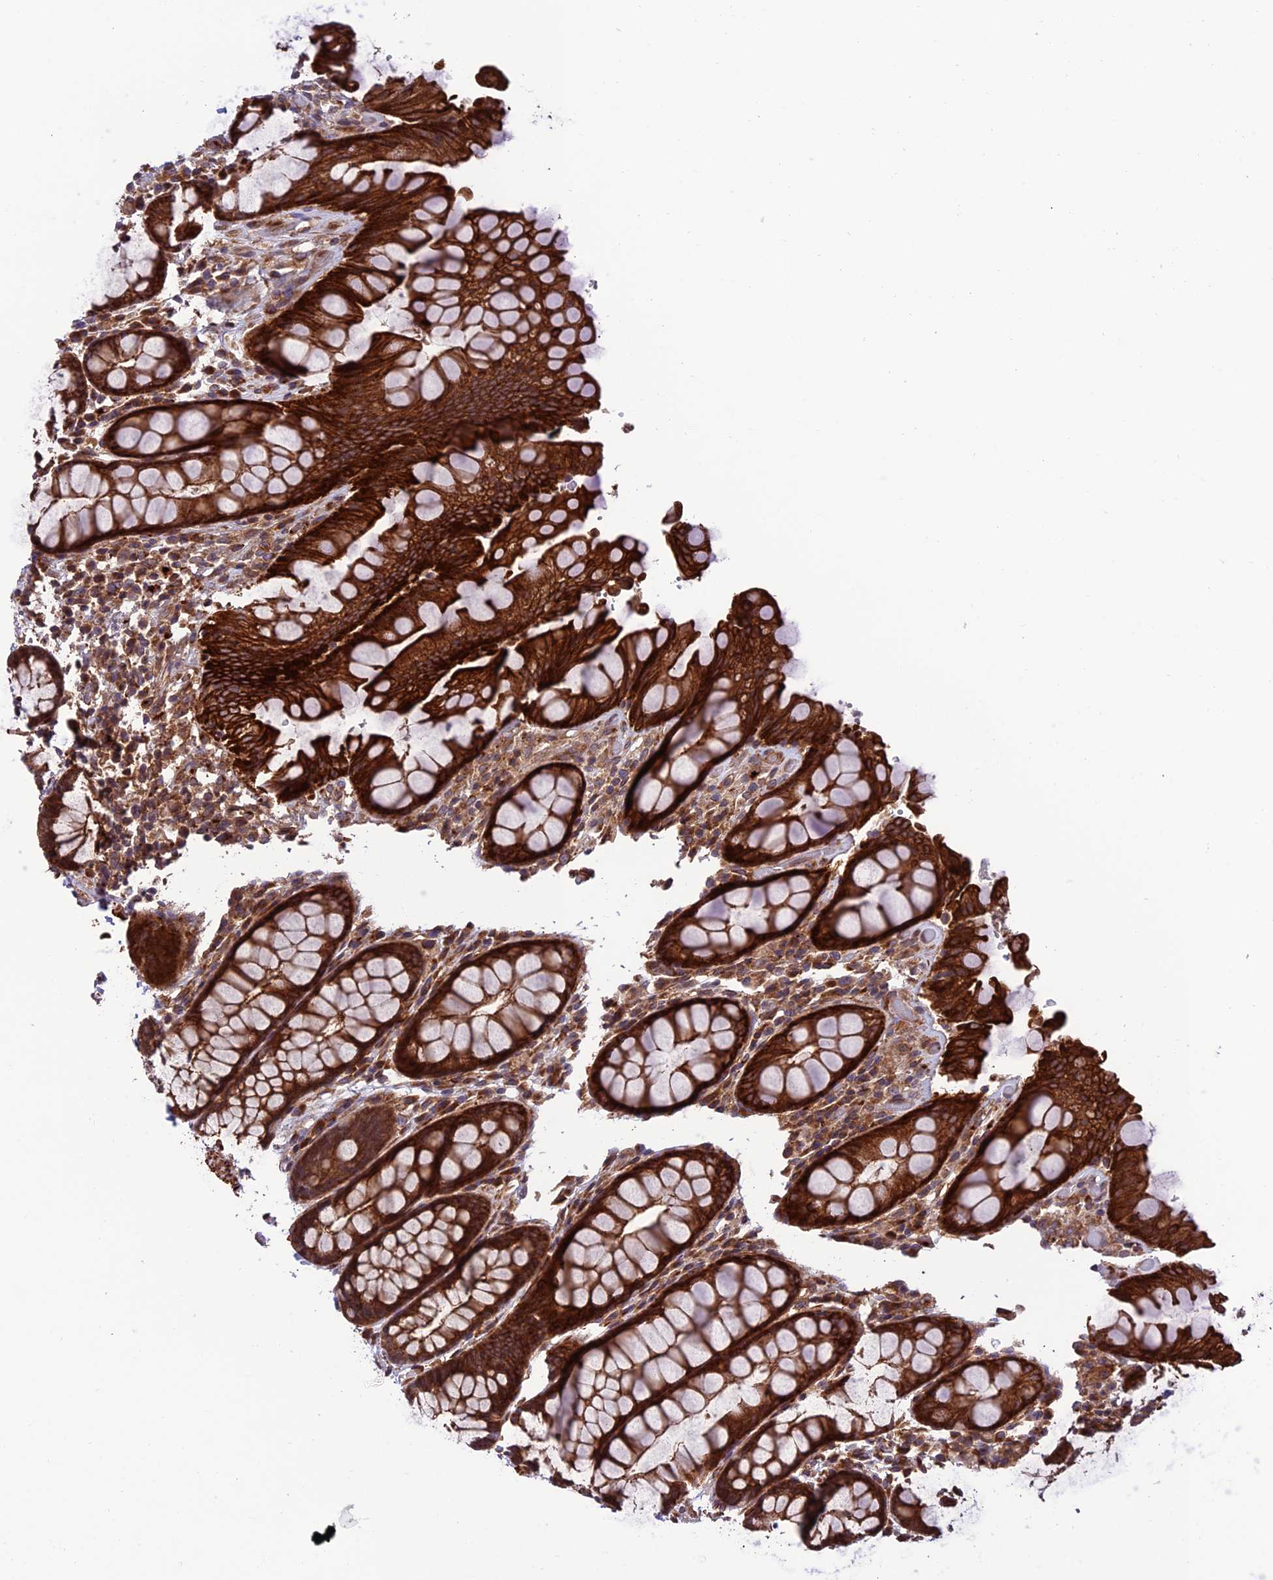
{"staining": {"intensity": "strong", "quantity": ">75%", "location": "cytoplasmic/membranous"}, "tissue": "rectum", "cell_type": "Glandular cells", "image_type": "normal", "snomed": [{"axis": "morphology", "description": "Normal tissue, NOS"}, {"axis": "topography", "description": "Rectum"}], "caption": "A histopathology image showing strong cytoplasmic/membranous expression in approximately >75% of glandular cells in benign rectum, as visualized by brown immunohistochemical staining.", "gene": "TNIP3", "patient": {"sex": "male", "age": 64}}